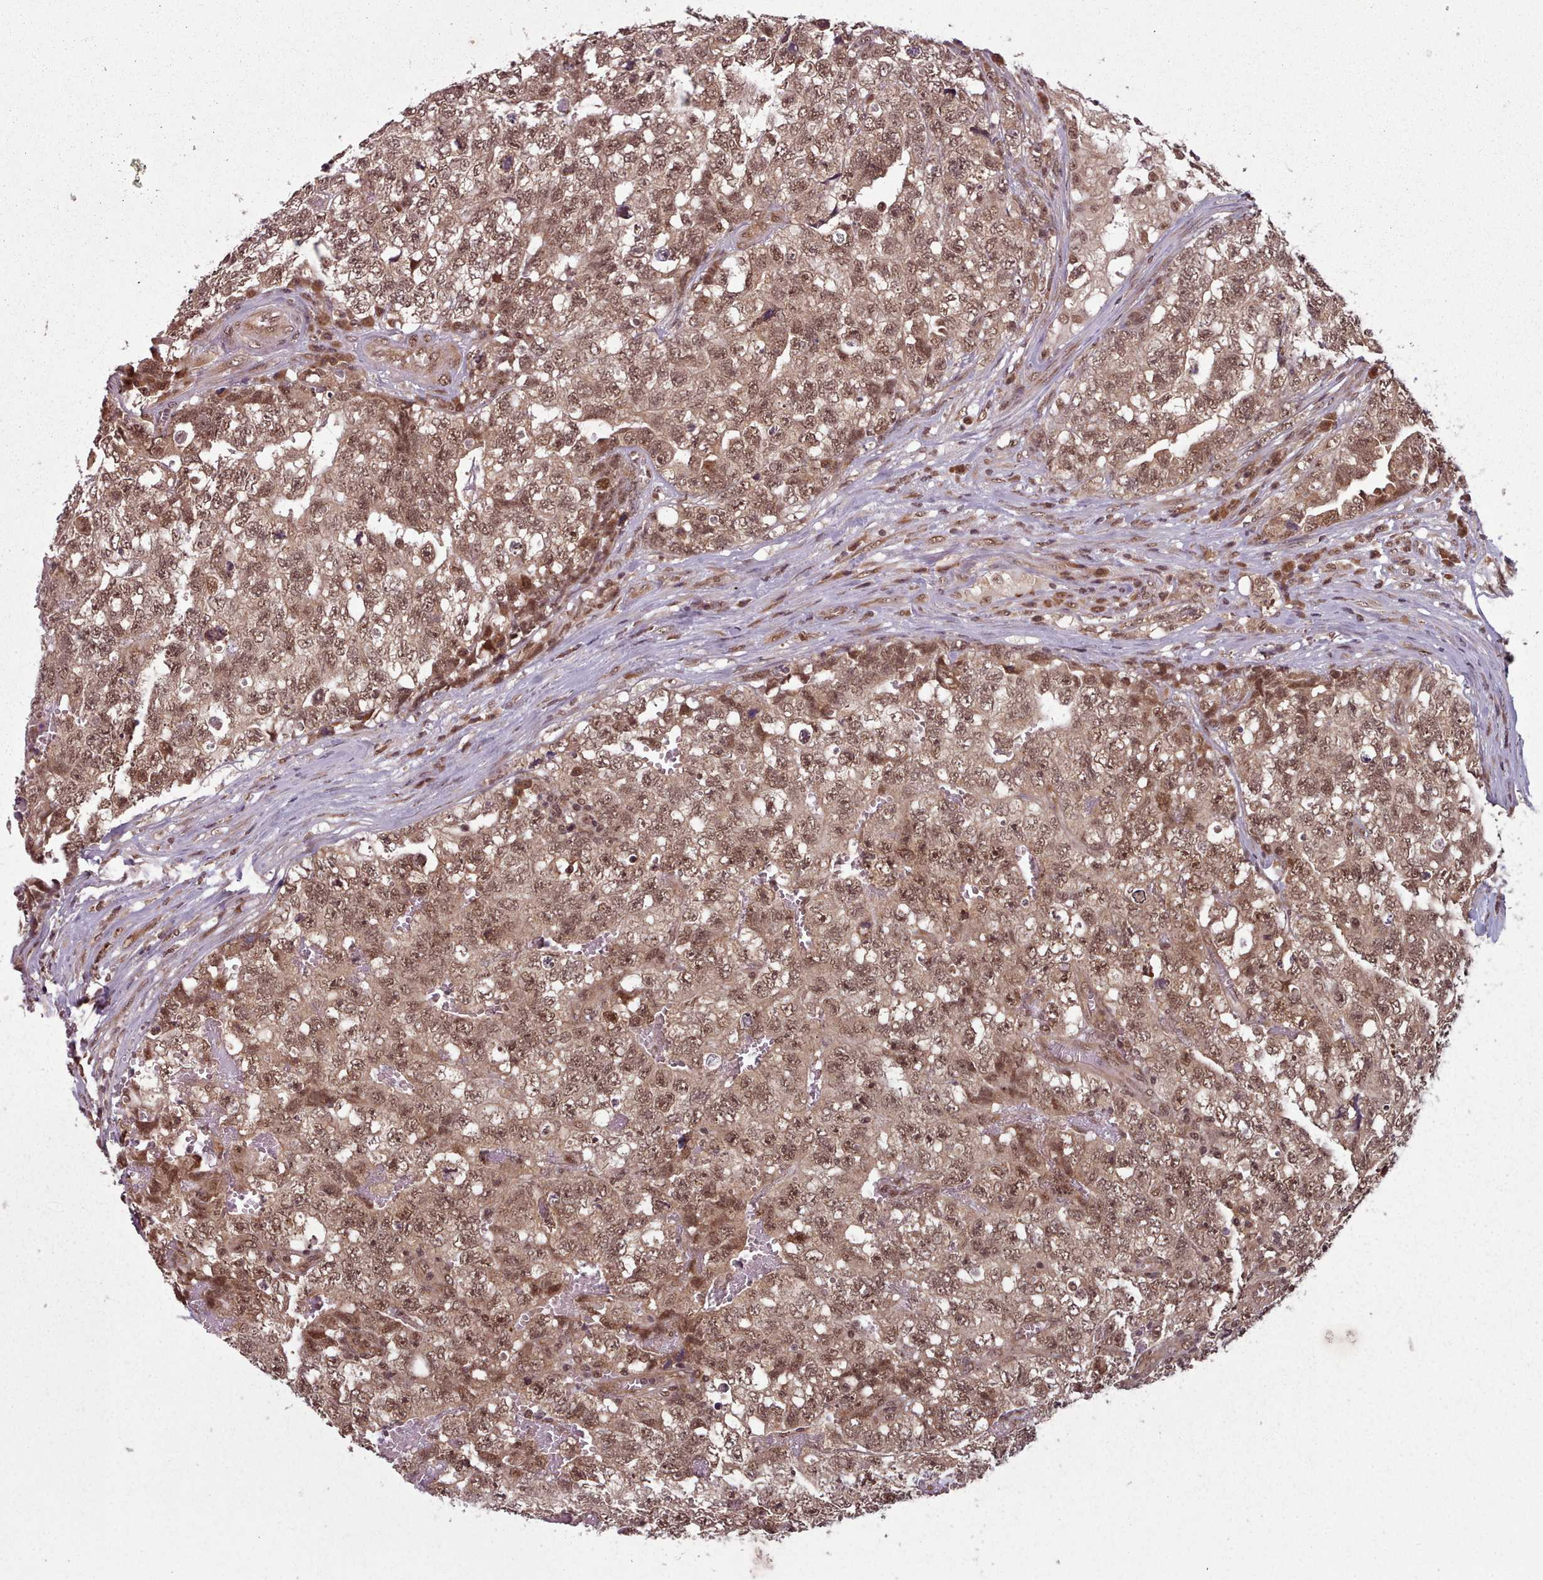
{"staining": {"intensity": "moderate", "quantity": ">75%", "location": "cytoplasmic/membranous,nuclear"}, "tissue": "testis cancer", "cell_type": "Tumor cells", "image_type": "cancer", "snomed": [{"axis": "morphology", "description": "Carcinoma, Embryonal, NOS"}, {"axis": "topography", "description": "Testis"}], "caption": "The immunohistochemical stain highlights moderate cytoplasmic/membranous and nuclear staining in tumor cells of testis cancer (embryonal carcinoma) tissue.", "gene": "DHX8", "patient": {"sex": "male", "age": 31}}